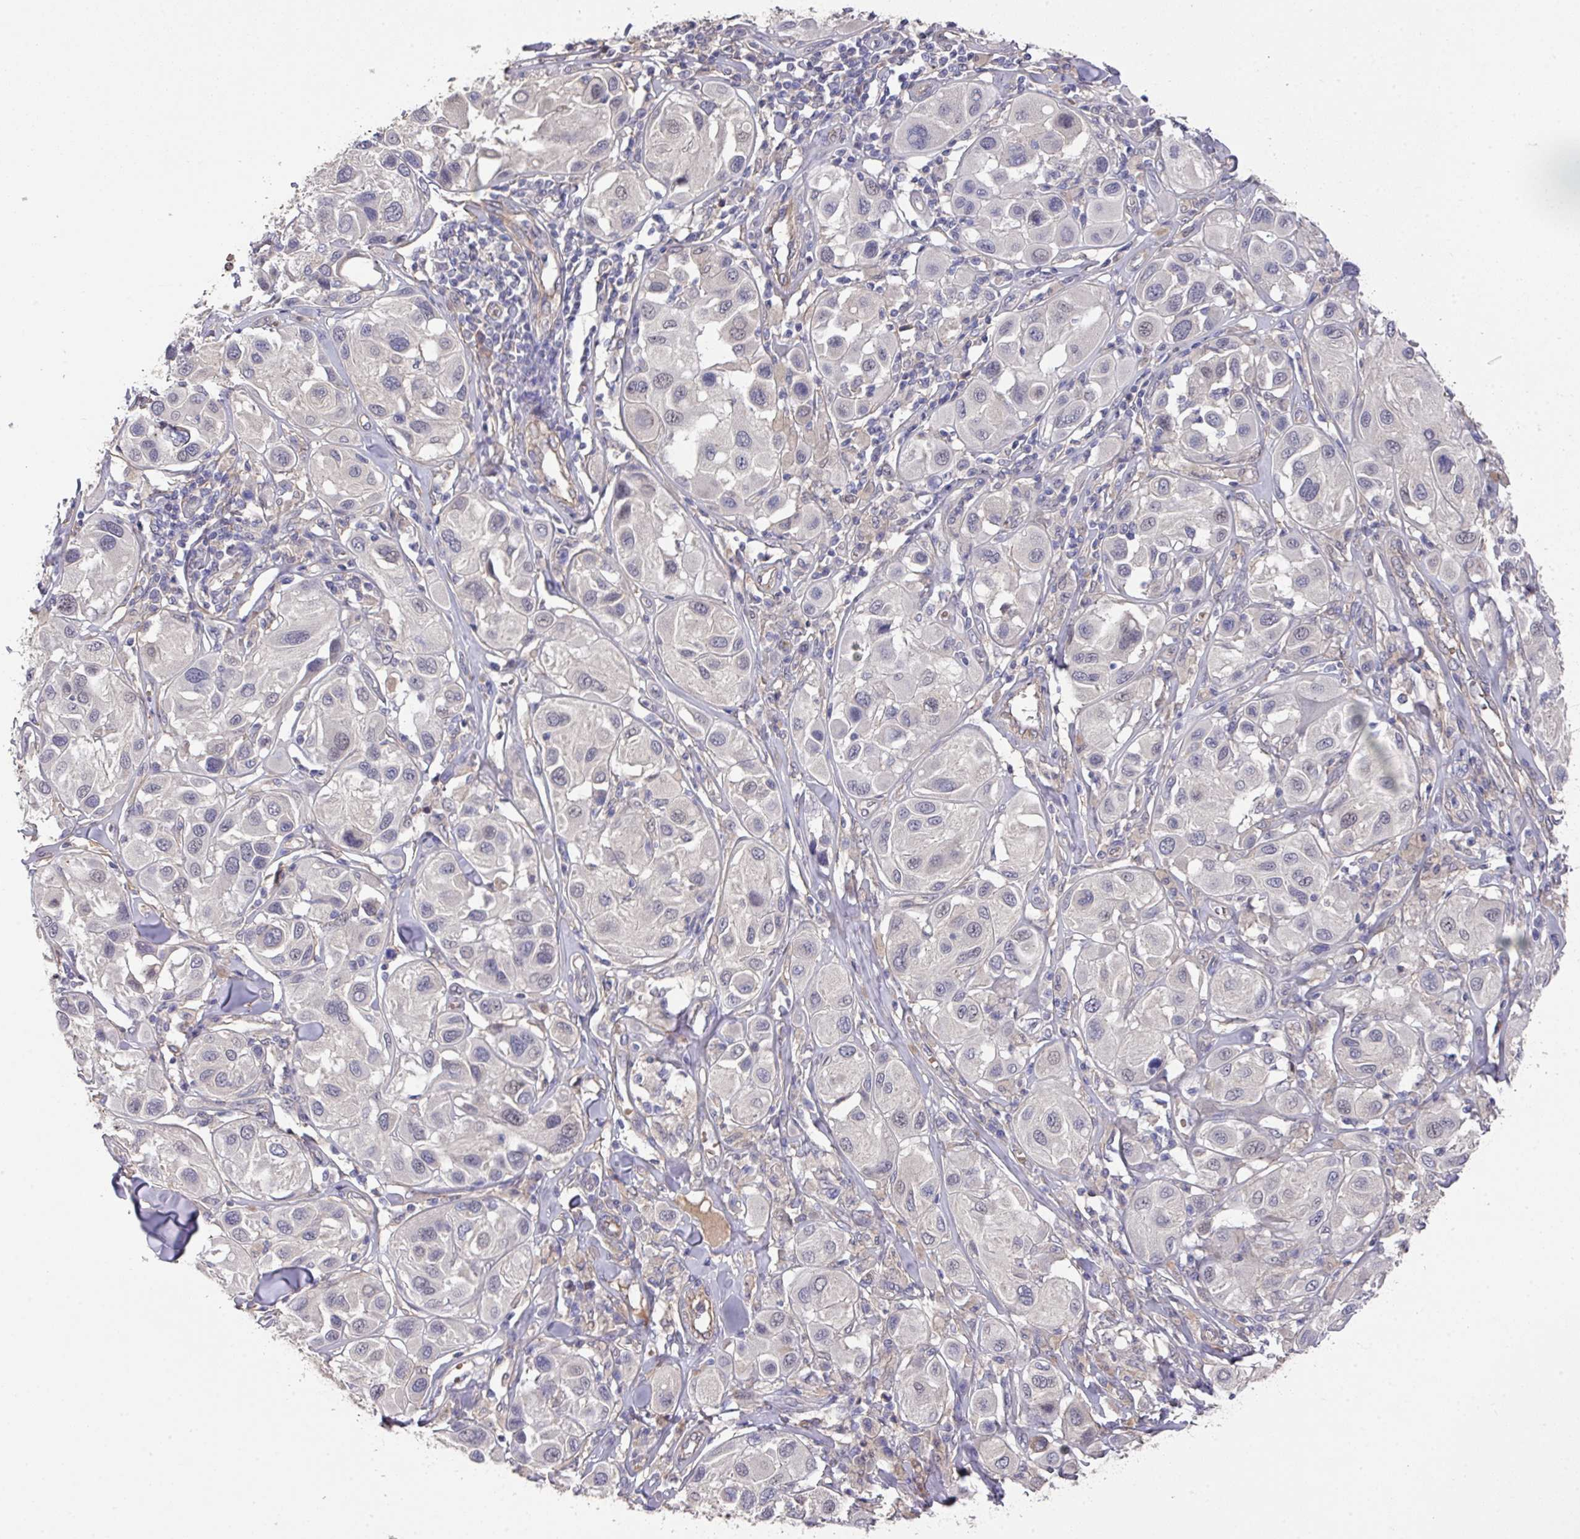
{"staining": {"intensity": "negative", "quantity": "none", "location": "none"}, "tissue": "melanoma", "cell_type": "Tumor cells", "image_type": "cancer", "snomed": [{"axis": "morphology", "description": "Malignant melanoma, Metastatic site"}, {"axis": "topography", "description": "Skin"}], "caption": "Human melanoma stained for a protein using immunohistochemistry shows no expression in tumor cells.", "gene": "PRR5", "patient": {"sex": "male", "age": 41}}